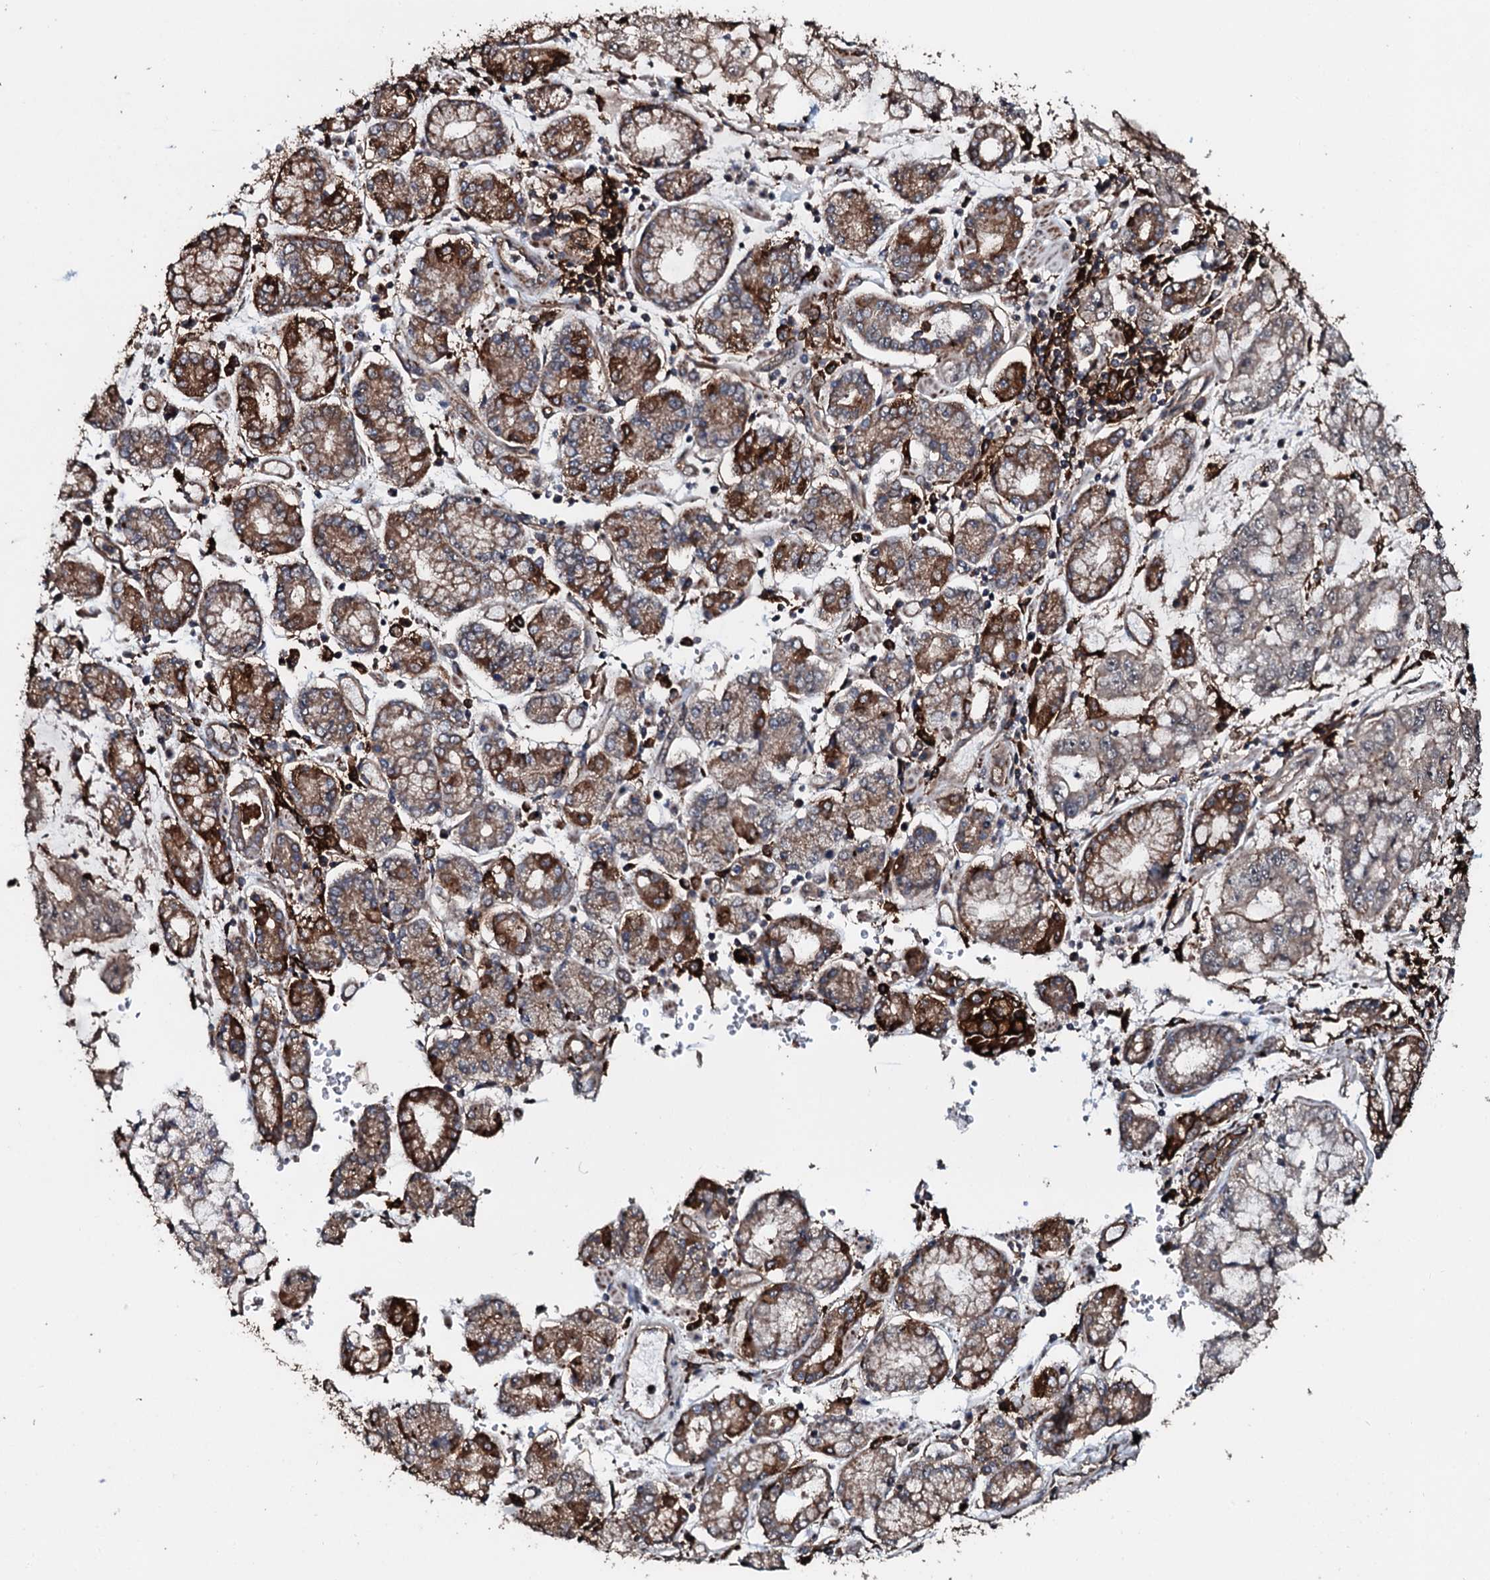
{"staining": {"intensity": "moderate", "quantity": "25%-75%", "location": "cytoplasmic/membranous"}, "tissue": "stomach cancer", "cell_type": "Tumor cells", "image_type": "cancer", "snomed": [{"axis": "morphology", "description": "Adenocarcinoma, NOS"}, {"axis": "topography", "description": "Stomach"}], "caption": "Immunohistochemical staining of human stomach adenocarcinoma displays moderate cytoplasmic/membranous protein positivity in approximately 25%-75% of tumor cells. The staining is performed using DAB brown chromogen to label protein expression. The nuclei are counter-stained blue using hematoxylin.", "gene": "TPGS2", "patient": {"sex": "male", "age": 76}}